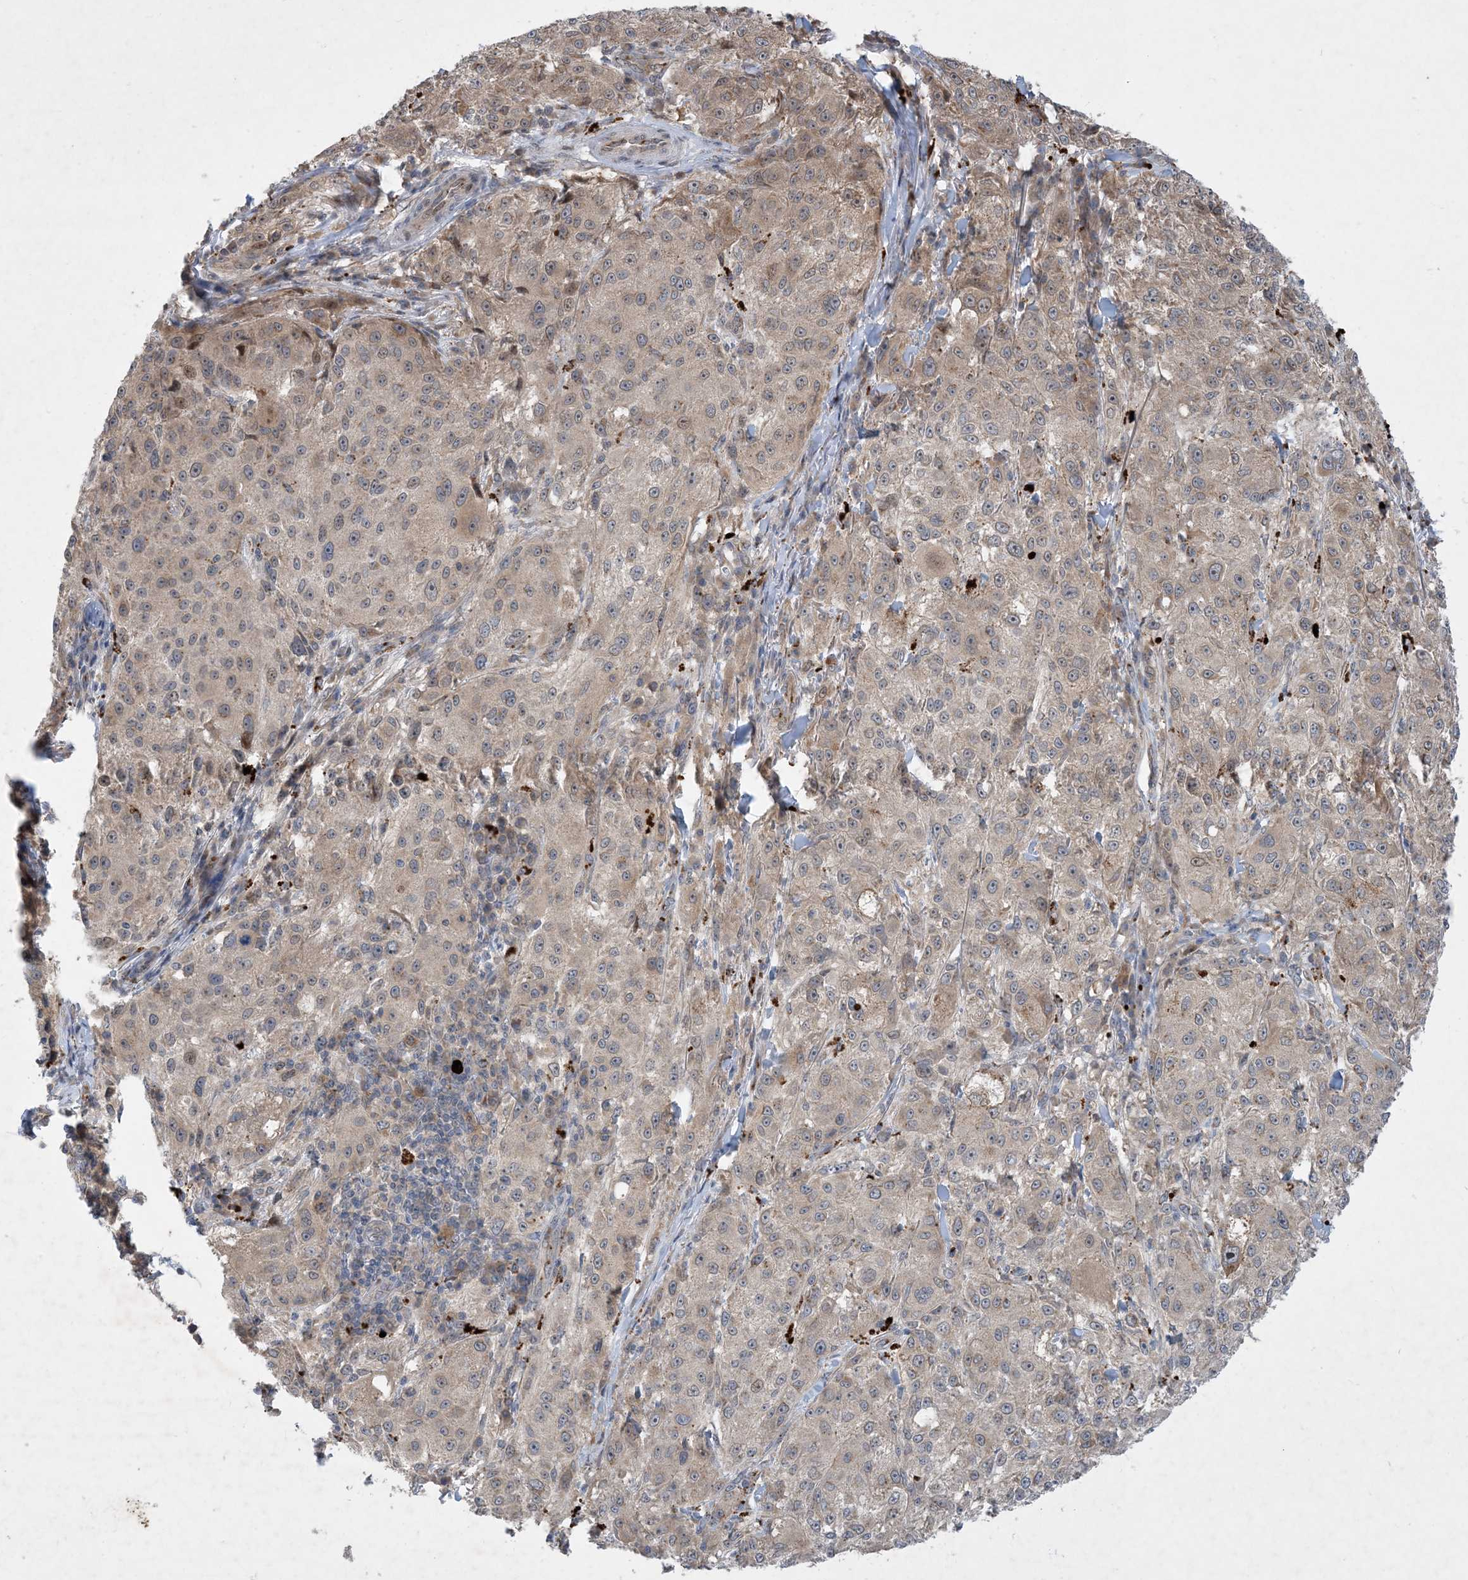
{"staining": {"intensity": "weak", "quantity": "<25%", "location": "cytoplasmic/membranous"}, "tissue": "melanoma", "cell_type": "Tumor cells", "image_type": "cancer", "snomed": [{"axis": "morphology", "description": "Necrosis, NOS"}, {"axis": "morphology", "description": "Malignant melanoma, NOS"}, {"axis": "topography", "description": "Skin"}], "caption": "Histopathology image shows no significant protein positivity in tumor cells of melanoma. (DAB (3,3'-diaminobenzidine) IHC, high magnification).", "gene": "TINAG", "patient": {"sex": "female", "age": 87}}